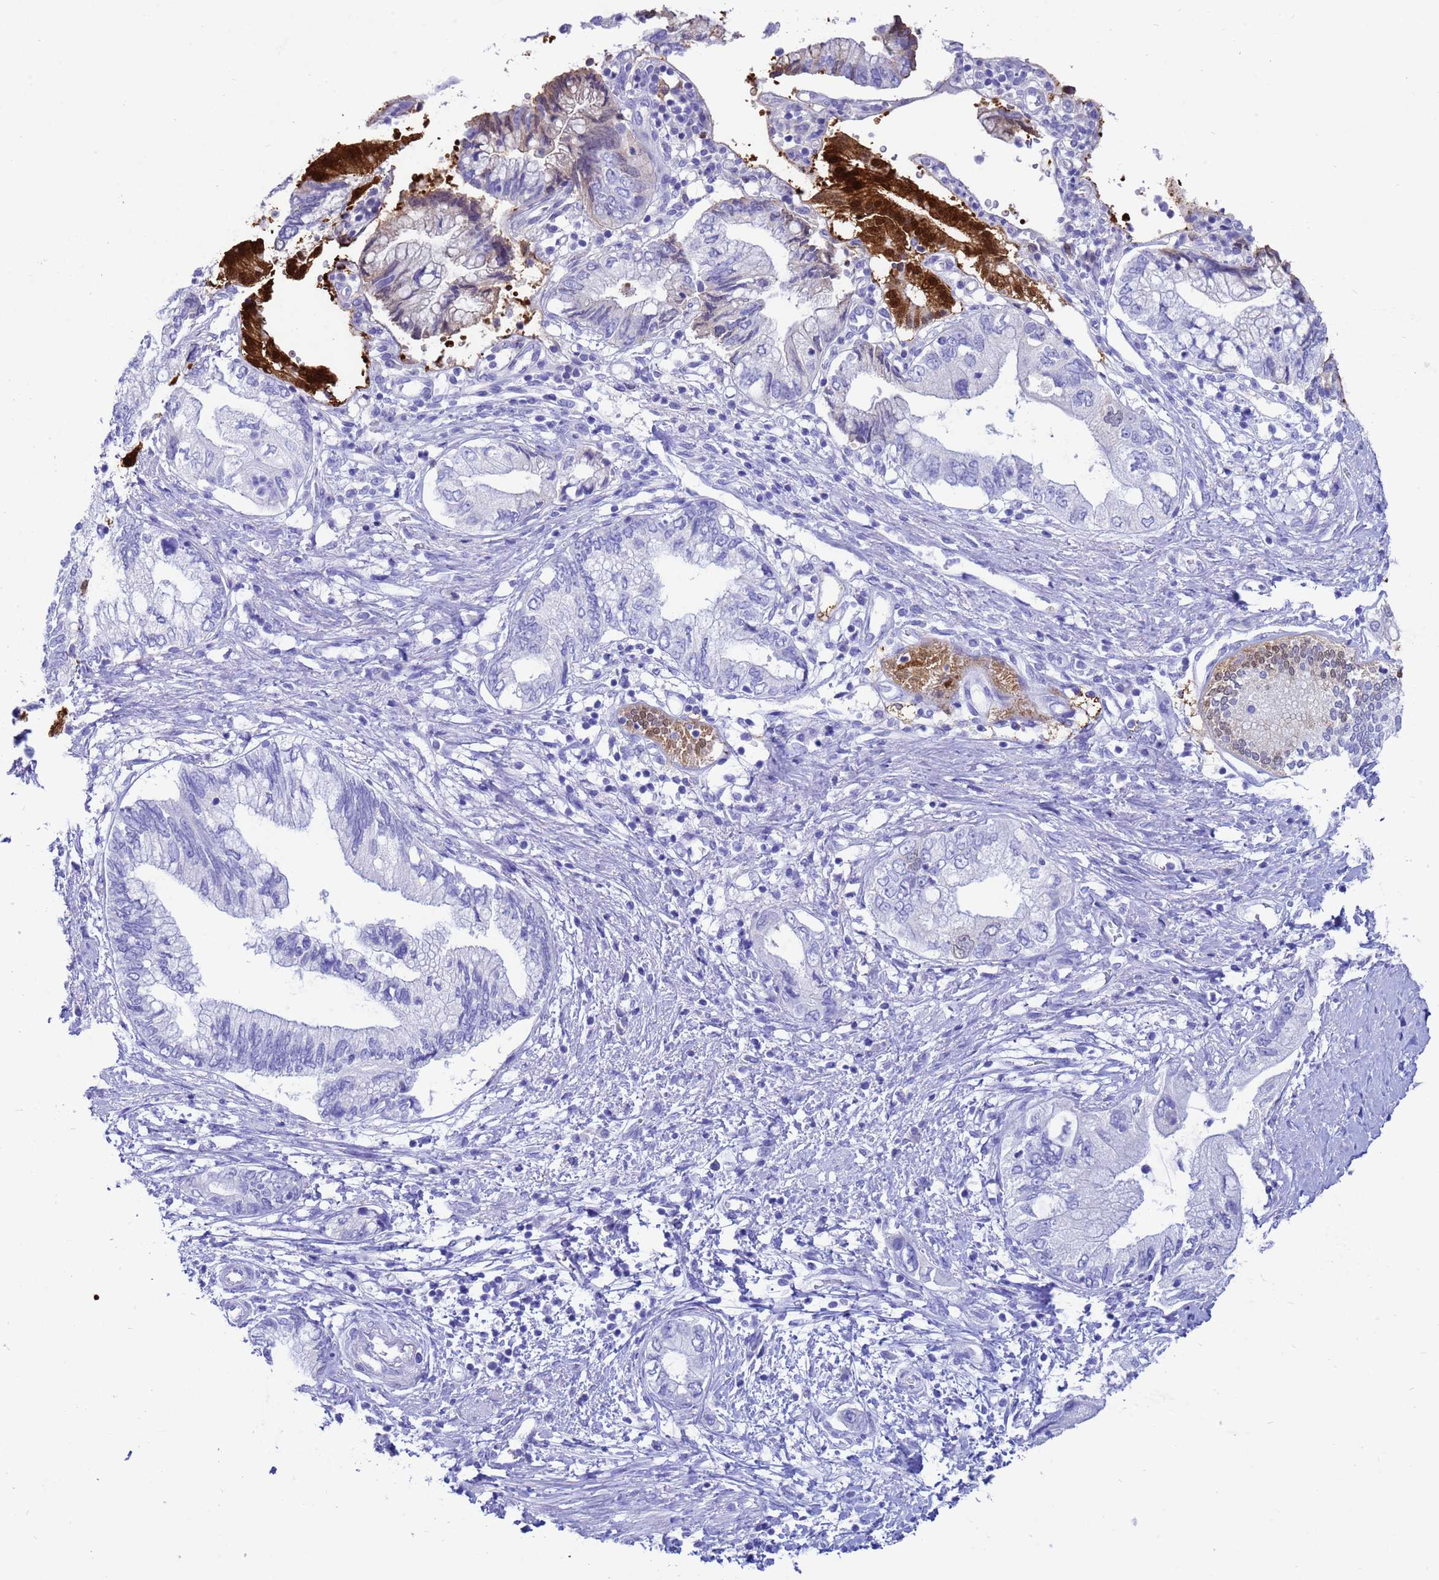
{"staining": {"intensity": "strong", "quantity": "<25%", "location": "cytoplasmic/membranous,nuclear"}, "tissue": "pancreatic cancer", "cell_type": "Tumor cells", "image_type": "cancer", "snomed": [{"axis": "morphology", "description": "Adenocarcinoma, NOS"}, {"axis": "topography", "description": "Pancreas"}], "caption": "Immunohistochemistry staining of adenocarcinoma (pancreatic), which demonstrates medium levels of strong cytoplasmic/membranous and nuclear expression in approximately <25% of tumor cells indicating strong cytoplasmic/membranous and nuclear protein expression. The staining was performed using DAB (3,3'-diaminobenzidine) (brown) for protein detection and nuclei were counterstained in hematoxylin (blue).", "gene": "AKR1C2", "patient": {"sex": "female", "age": 73}}